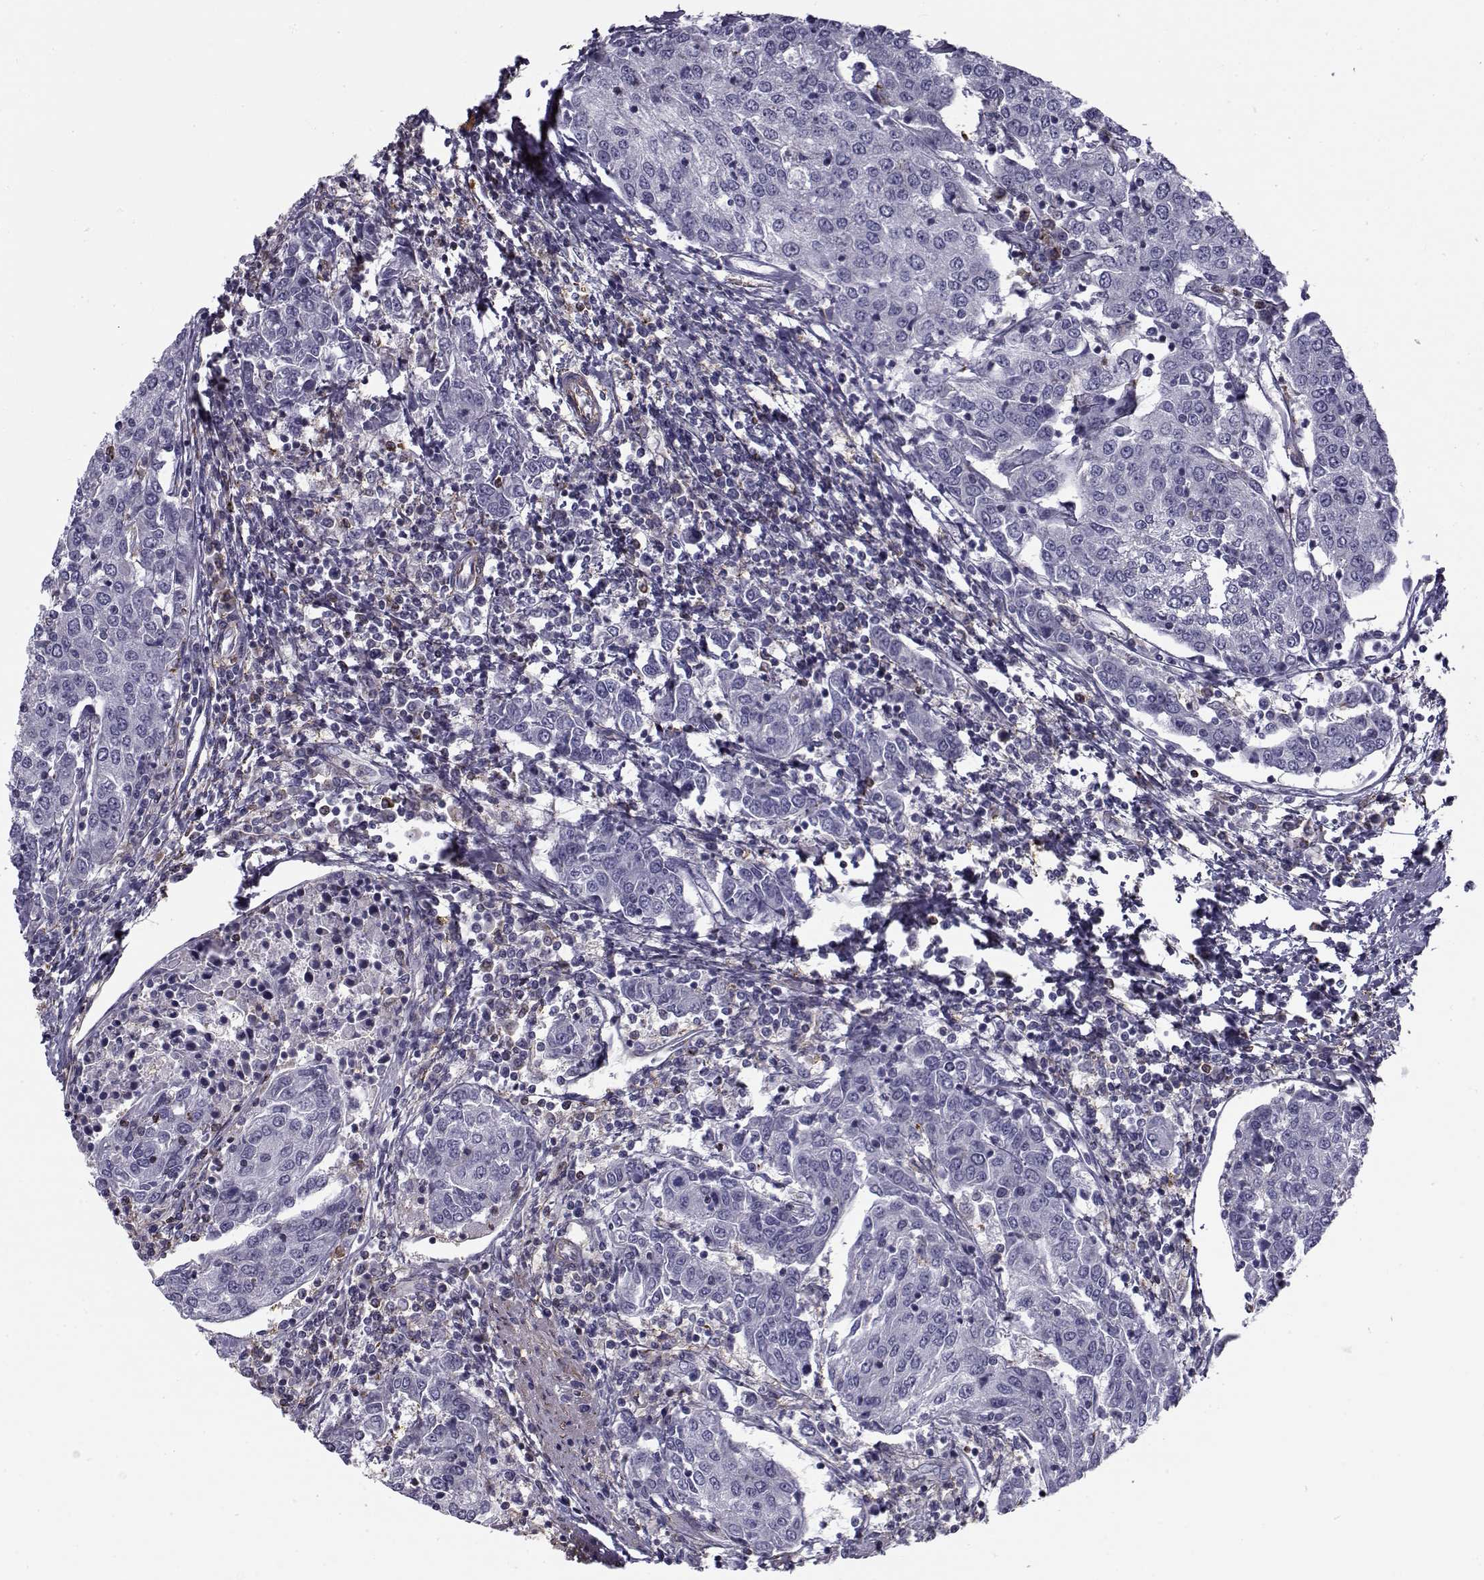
{"staining": {"intensity": "negative", "quantity": "none", "location": "none"}, "tissue": "urothelial cancer", "cell_type": "Tumor cells", "image_type": "cancer", "snomed": [{"axis": "morphology", "description": "Urothelial carcinoma, High grade"}, {"axis": "topography", "description": "Urinary bladder"}], "caption": "The photomicrograph displays no staining of tumor cells in high-grade urothelial carcinoma. (Brightfield microscopy of DAB immunohistochemistry (IHC) at high magnification).", "gene": "LRRC27", "patient": {"sex": "female", "age": 85}}